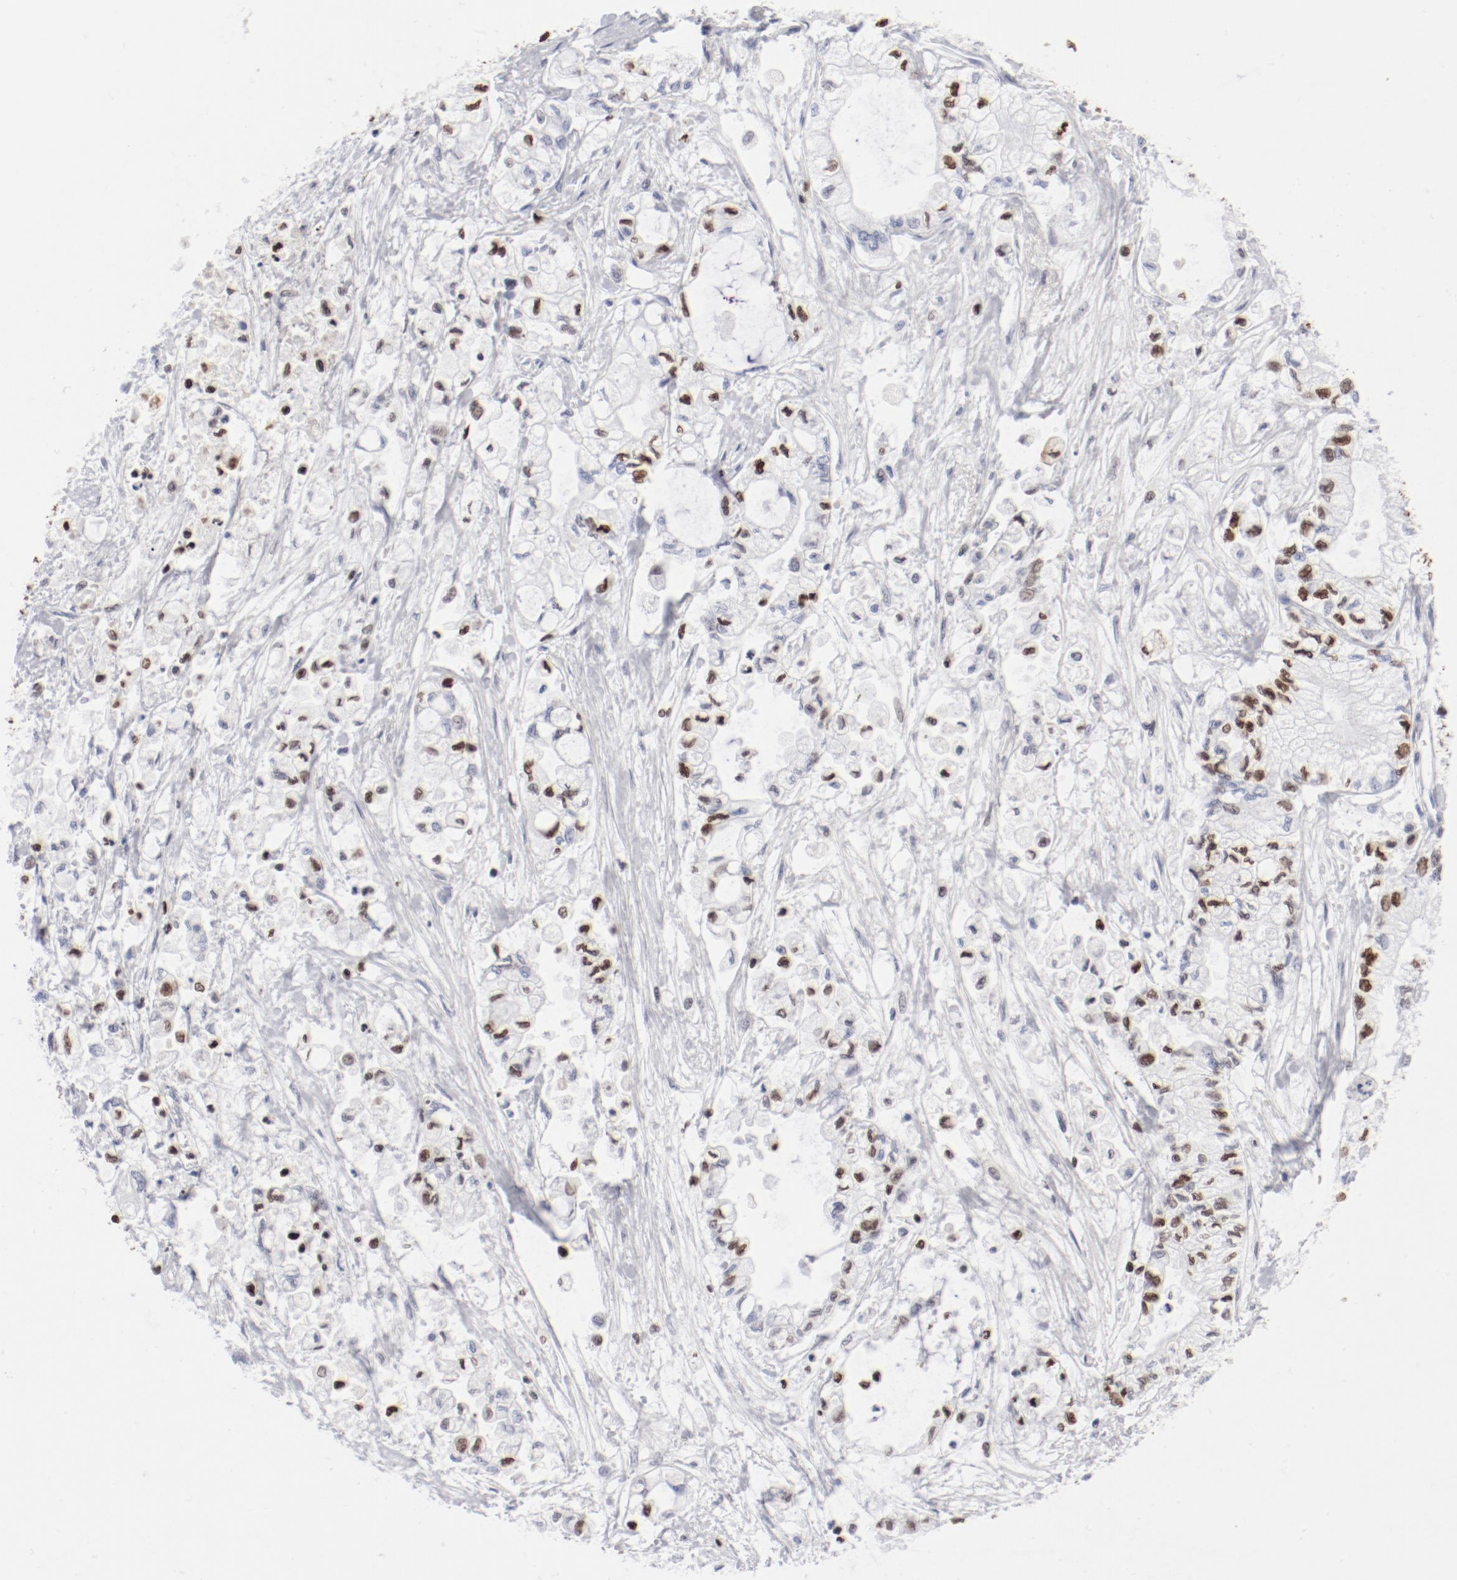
{"staining": {"intensity": "moderate", "quantity": "25%-75%", "location": "nuclear"}, "tissue": "pancreatic cancer", "cell_type": "Tumor cells", "image_type": "cancer", "snomed": [{"axis": "morphology", "description": "Adenocarcinoma, NOS"}, {"axis": "topography", "description": "Pancreas"}], "caption": "DAB (3,3'-diaminobenzidine) immunohistochemical staining of human adenocarcinoma (pancreatic) reveals moderate nuclear protein staining in approximately 25%-75% of tumor cells.", "gene": "SMARCC2", "patient": {"sex": "male", "age": 79}}